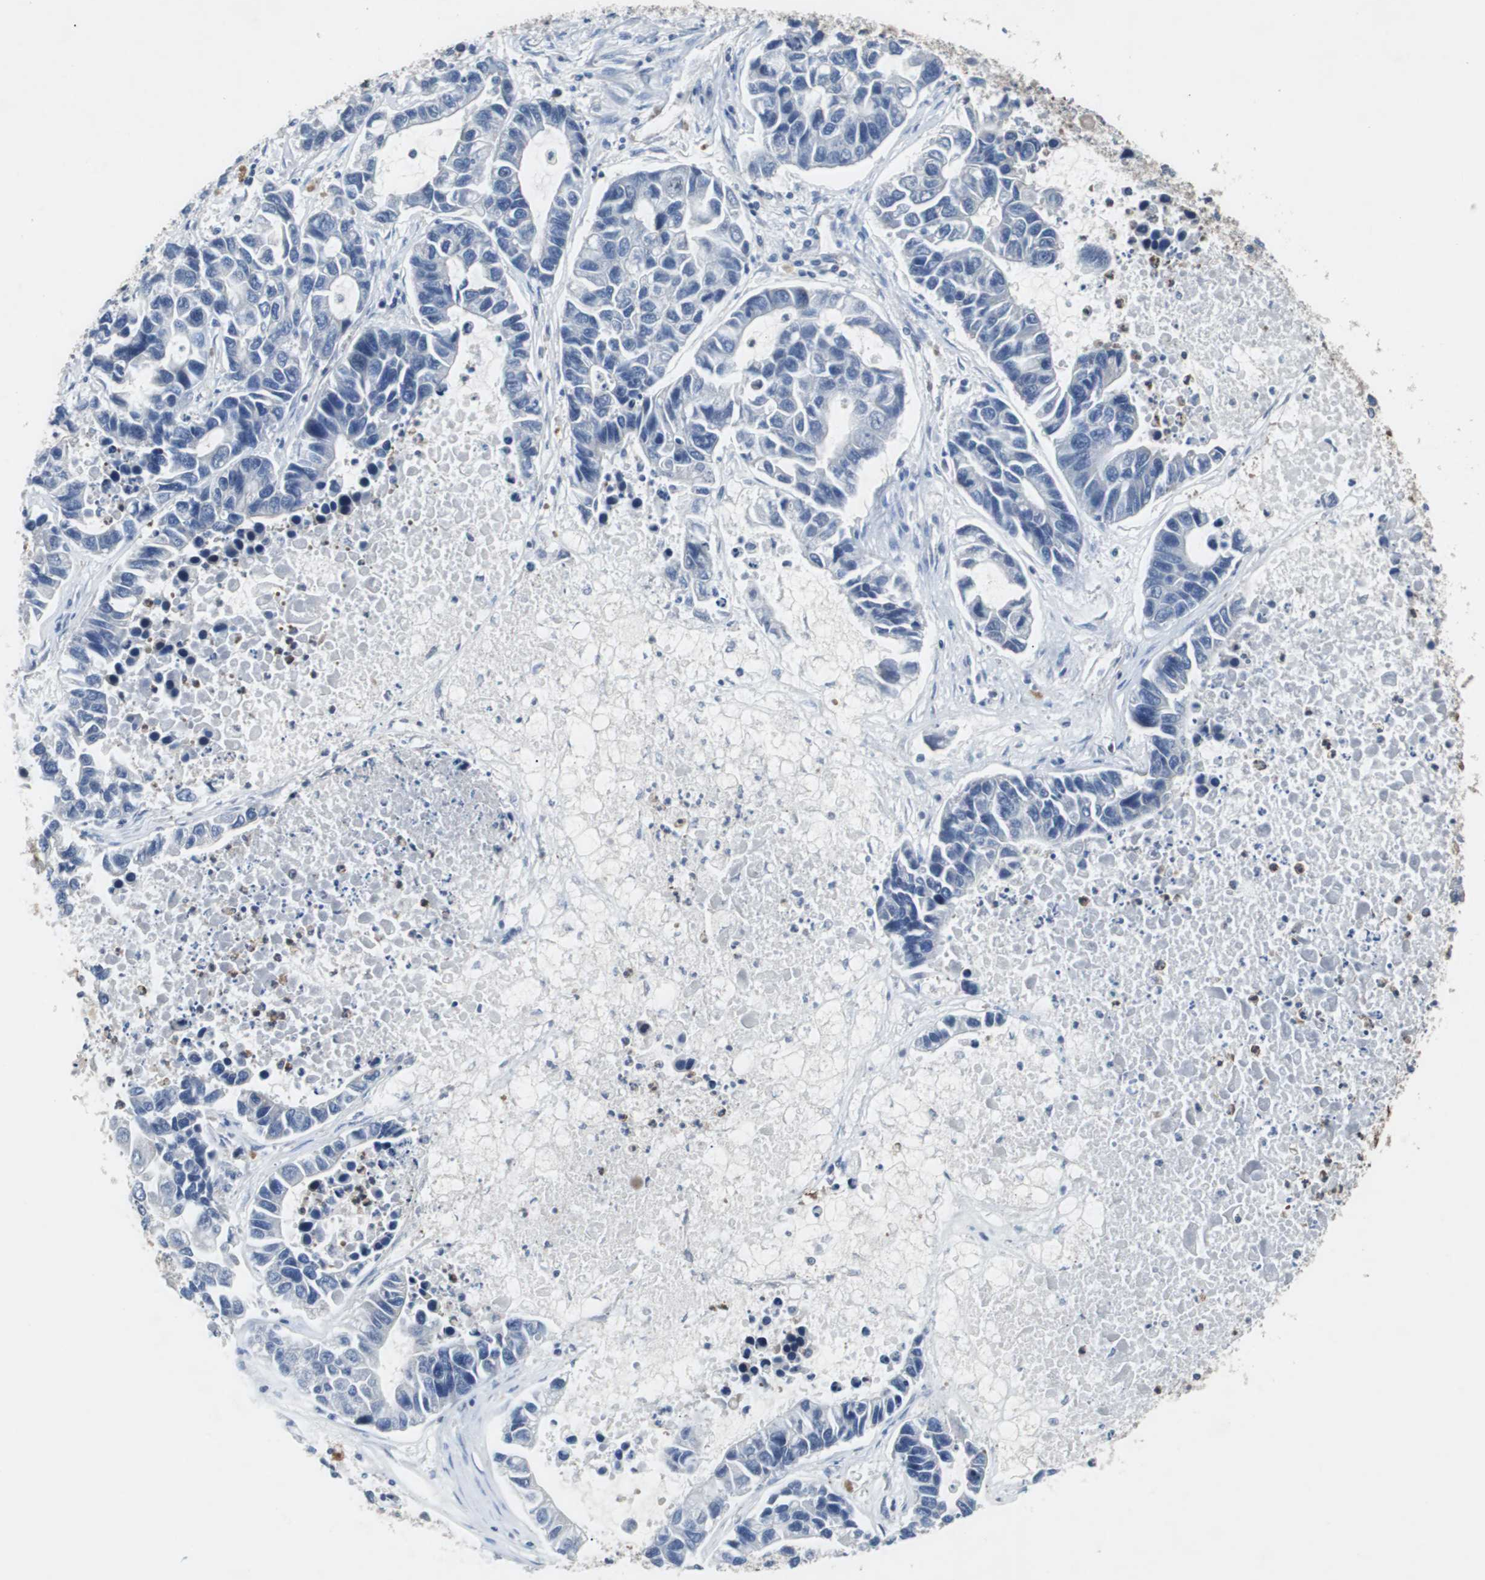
{"staining": {"intensity": "negative", "quantity": "none", "location": "none"}, "tissue": "lung cancer", "cell_type": "Tumor cells", "image_type": "cancer", "snomed": [{"axis": "morphology", "description": "Adenocarcinoma, NOS"}, {"axis": "topography", "description": "Lung"}], "caption": "A high-resolution micrograph shows immunohistochemistry staining of adenocarcinoma (lung), which displays no significant positivity in tumor cells.", "gene": "GYS1", "patient": {"sex": "female", "age": 51}}